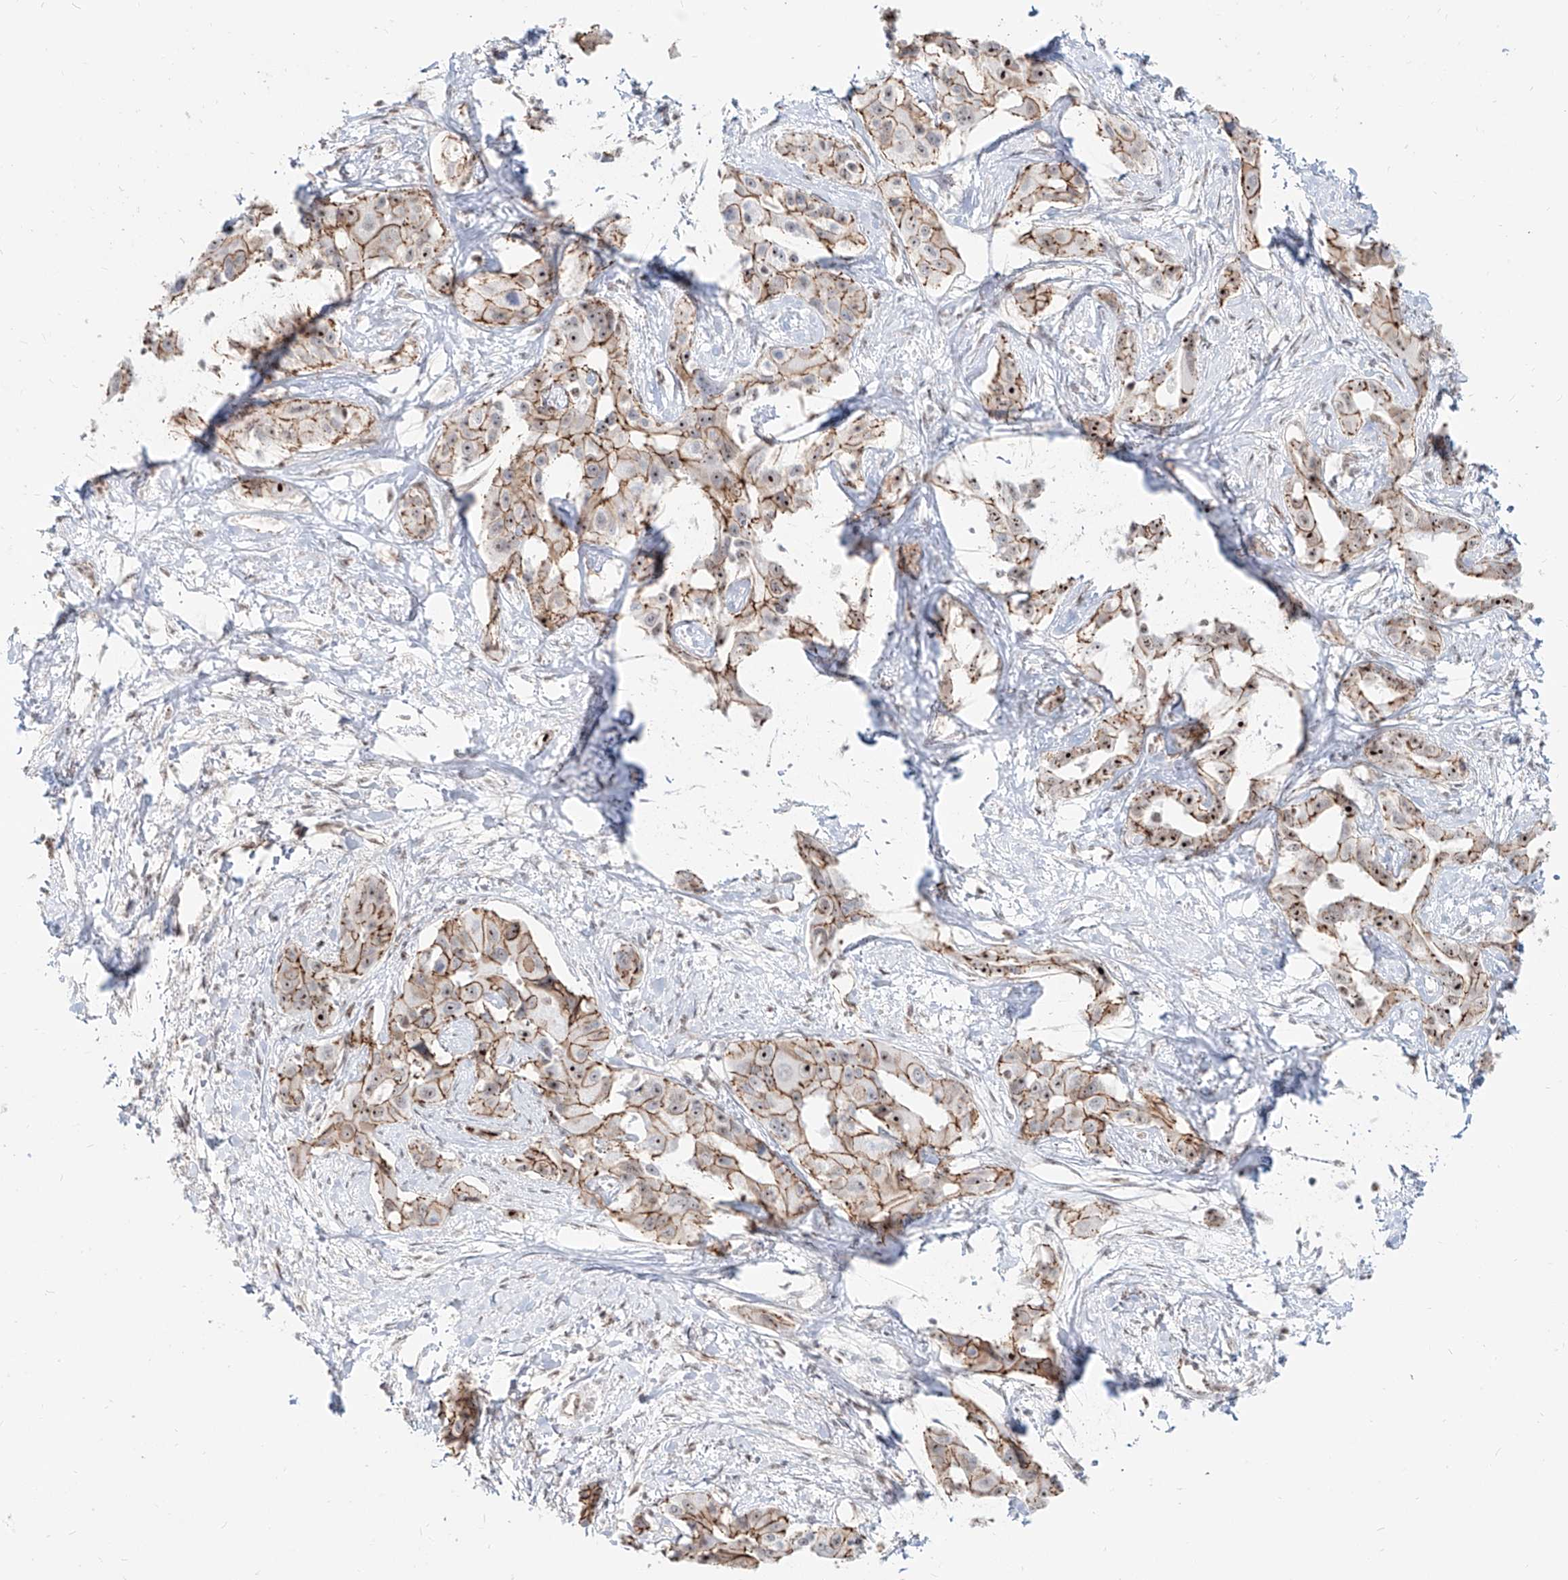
{"staining": {"intensity": "strong", "quantity": "25%-75%", "location": "cytoplasmic/membranous,nuclear"}, "tissue": "liver cancer", "cell_type": "Tumor cells", "image_type": "cancer", "snomed": [{"axis": "morphology", "description": "Cholangiocarcinoma"}, {"axis": "topography", "description": "Liver"}], "caption": "An image of liver cholangiocarcinoma stained for a protein shows strong cytoplasmic/membranous and nuclear brown staining in tumor cells.", "gene": "ZNF710", "patient": {"sex": "male", "age": 59}}